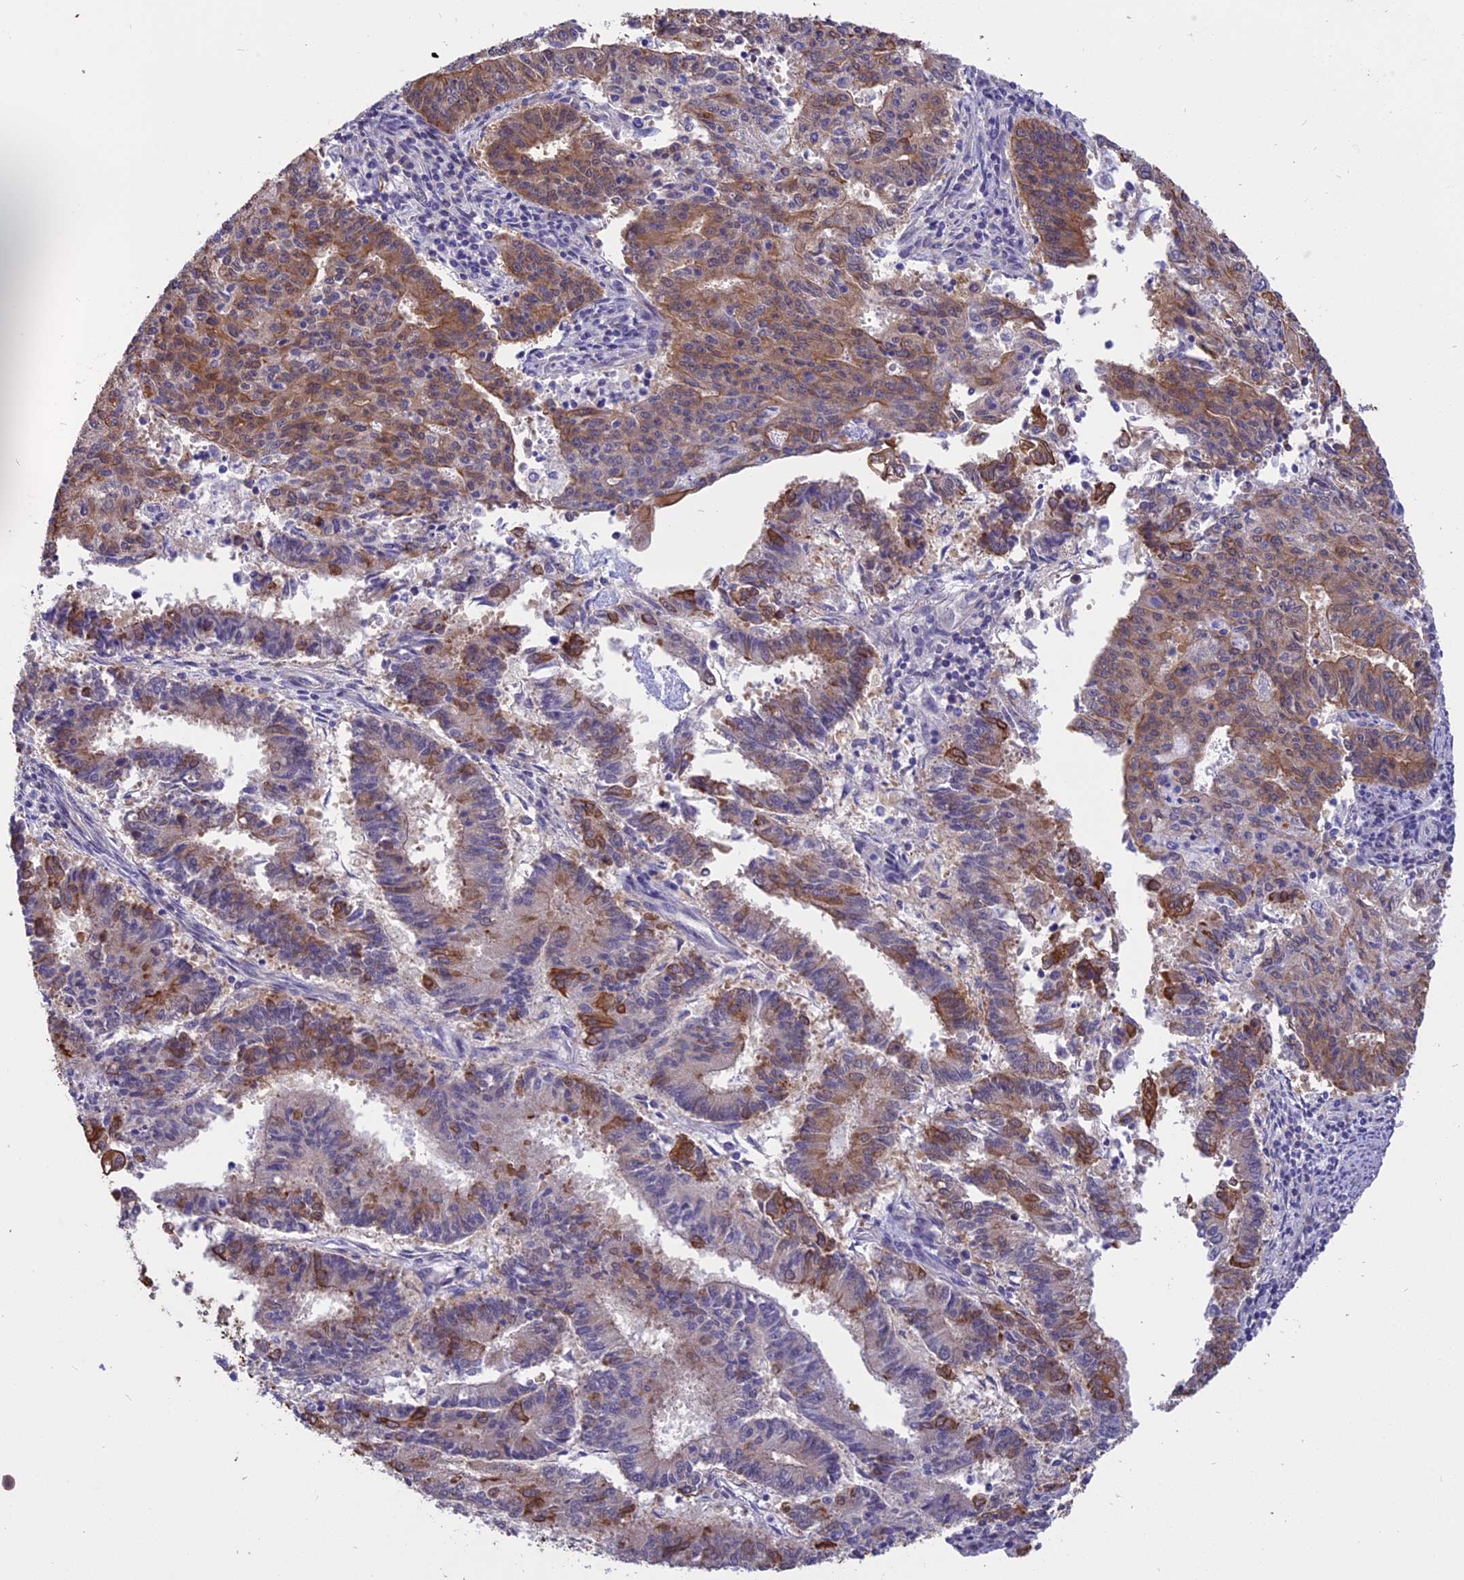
{"staining": {"intensity": "moderate", "quantity": "25%-75%", "location": "cytoplasmic/membranous"}, "tissue": "endometrial cancer", "cell_type": "Tumor cells", "image_type": "cancer", "snomed": [{"axis": "morphology", "description": "Adenocarcinoma, NOS"}, {"axis": "topography", "description": "Endometrium"}], "caption": "Immunohistochemical staining of human endometrial adenocarcinoma exhibits medium levels of moderate cytoplasmic/membranous protein staining in about 25%-75% of tumor cells. Using DAB (brown) and hematoxylin (blue) stains, captured at high magnification using brightfield microscopy.", "gene": "STUB1", "patient": {"sex": "female", "age": 59}}